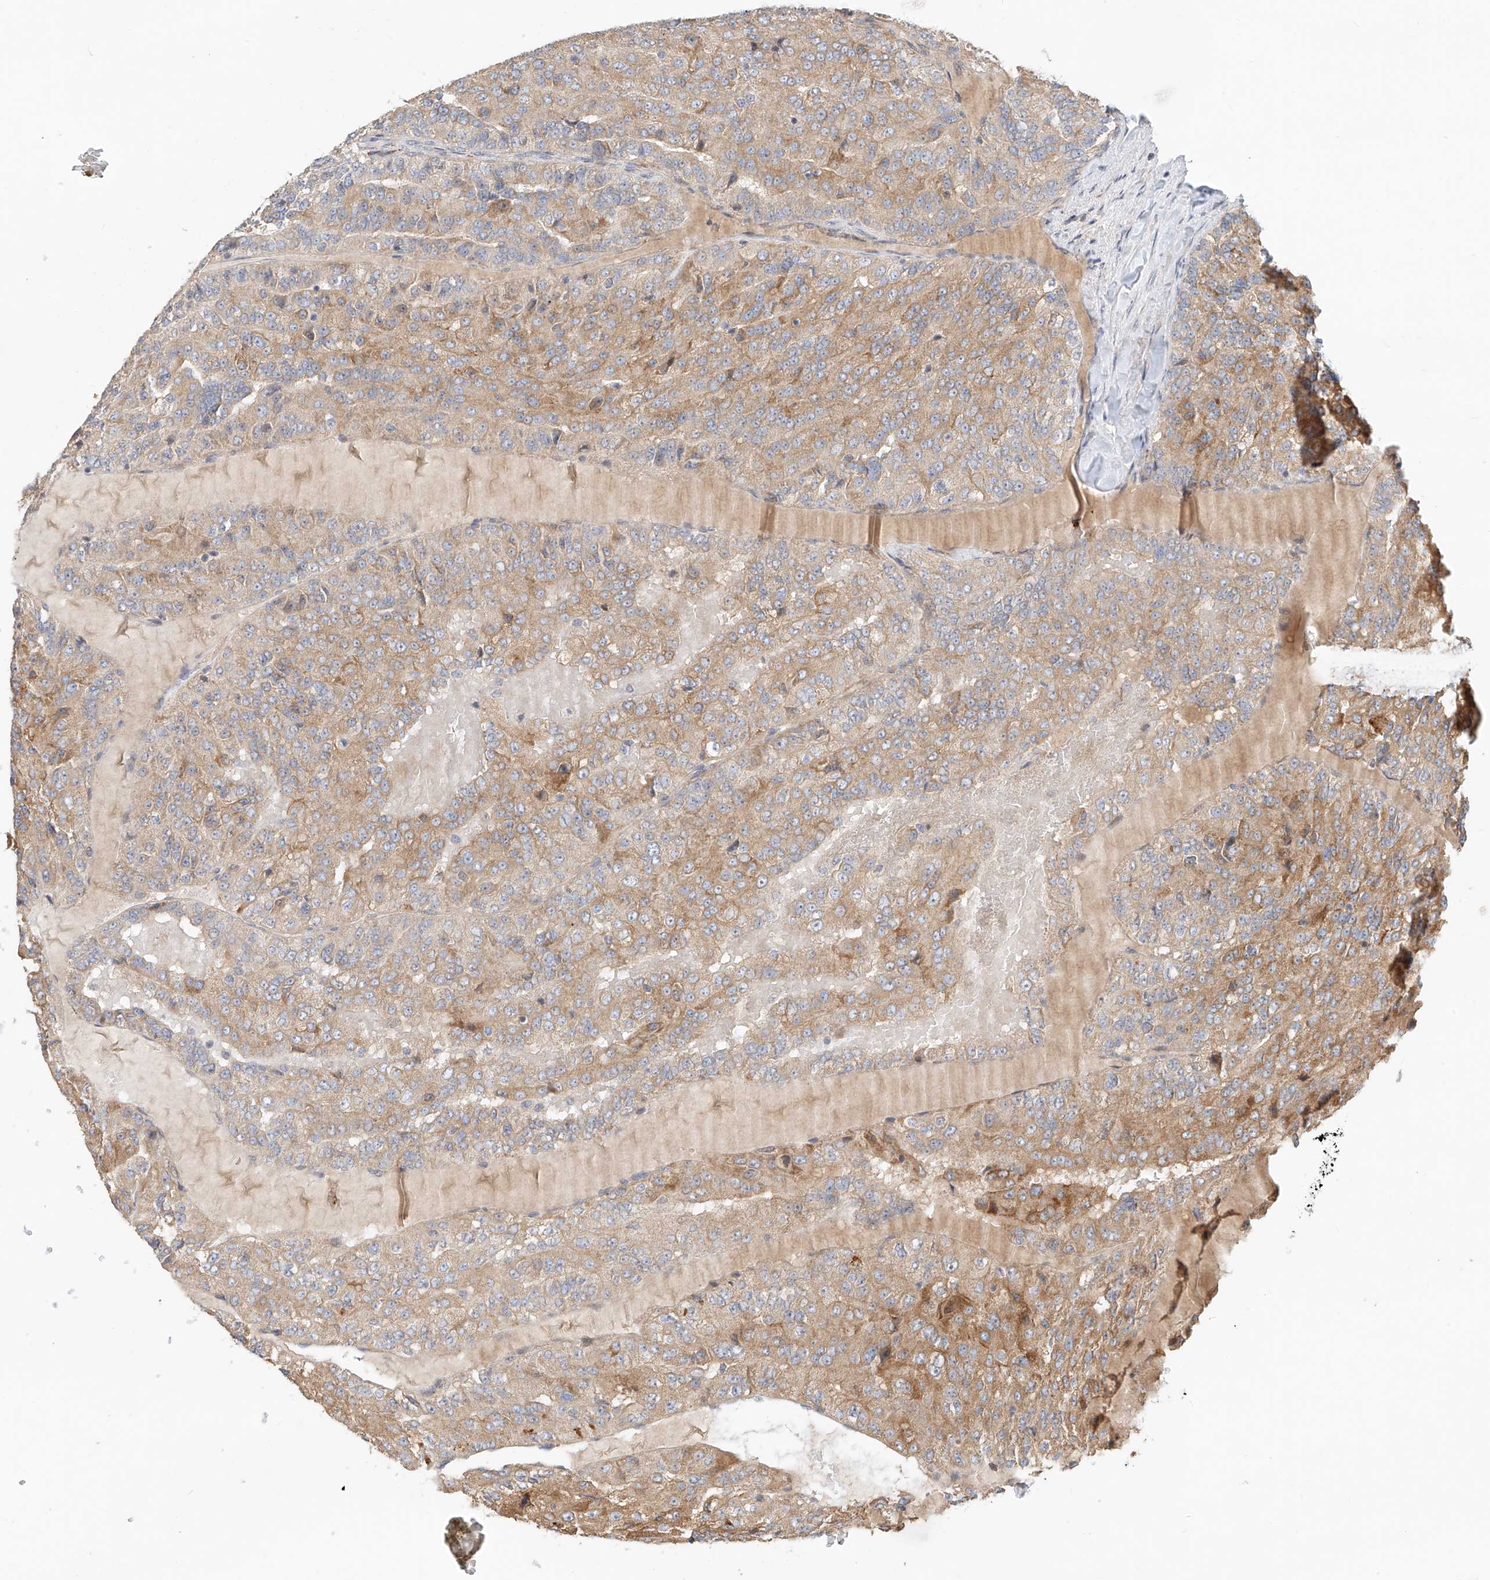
{"staining": {"intensity": "moderate", "quantity": ">75%", "location": "cytoplasmic/membranous"}, "tissue": "renal cancer", "cell_type": "Tumor cells", "image_type": "cancer", "snomed": [{"axis": "morphology", "description": "Adenocarcinoma, NOS"}, {"axis": "topography", "description": "Kidney"}], "caption": "Moderate cytoplasmic/membranous staining for a protein is present in about >75% of tumor cells of adenocarcinoma (renal) using immunohistochemistry.", "gene": "TMEM61", "patient": {"sex": "female", "age": 63}}